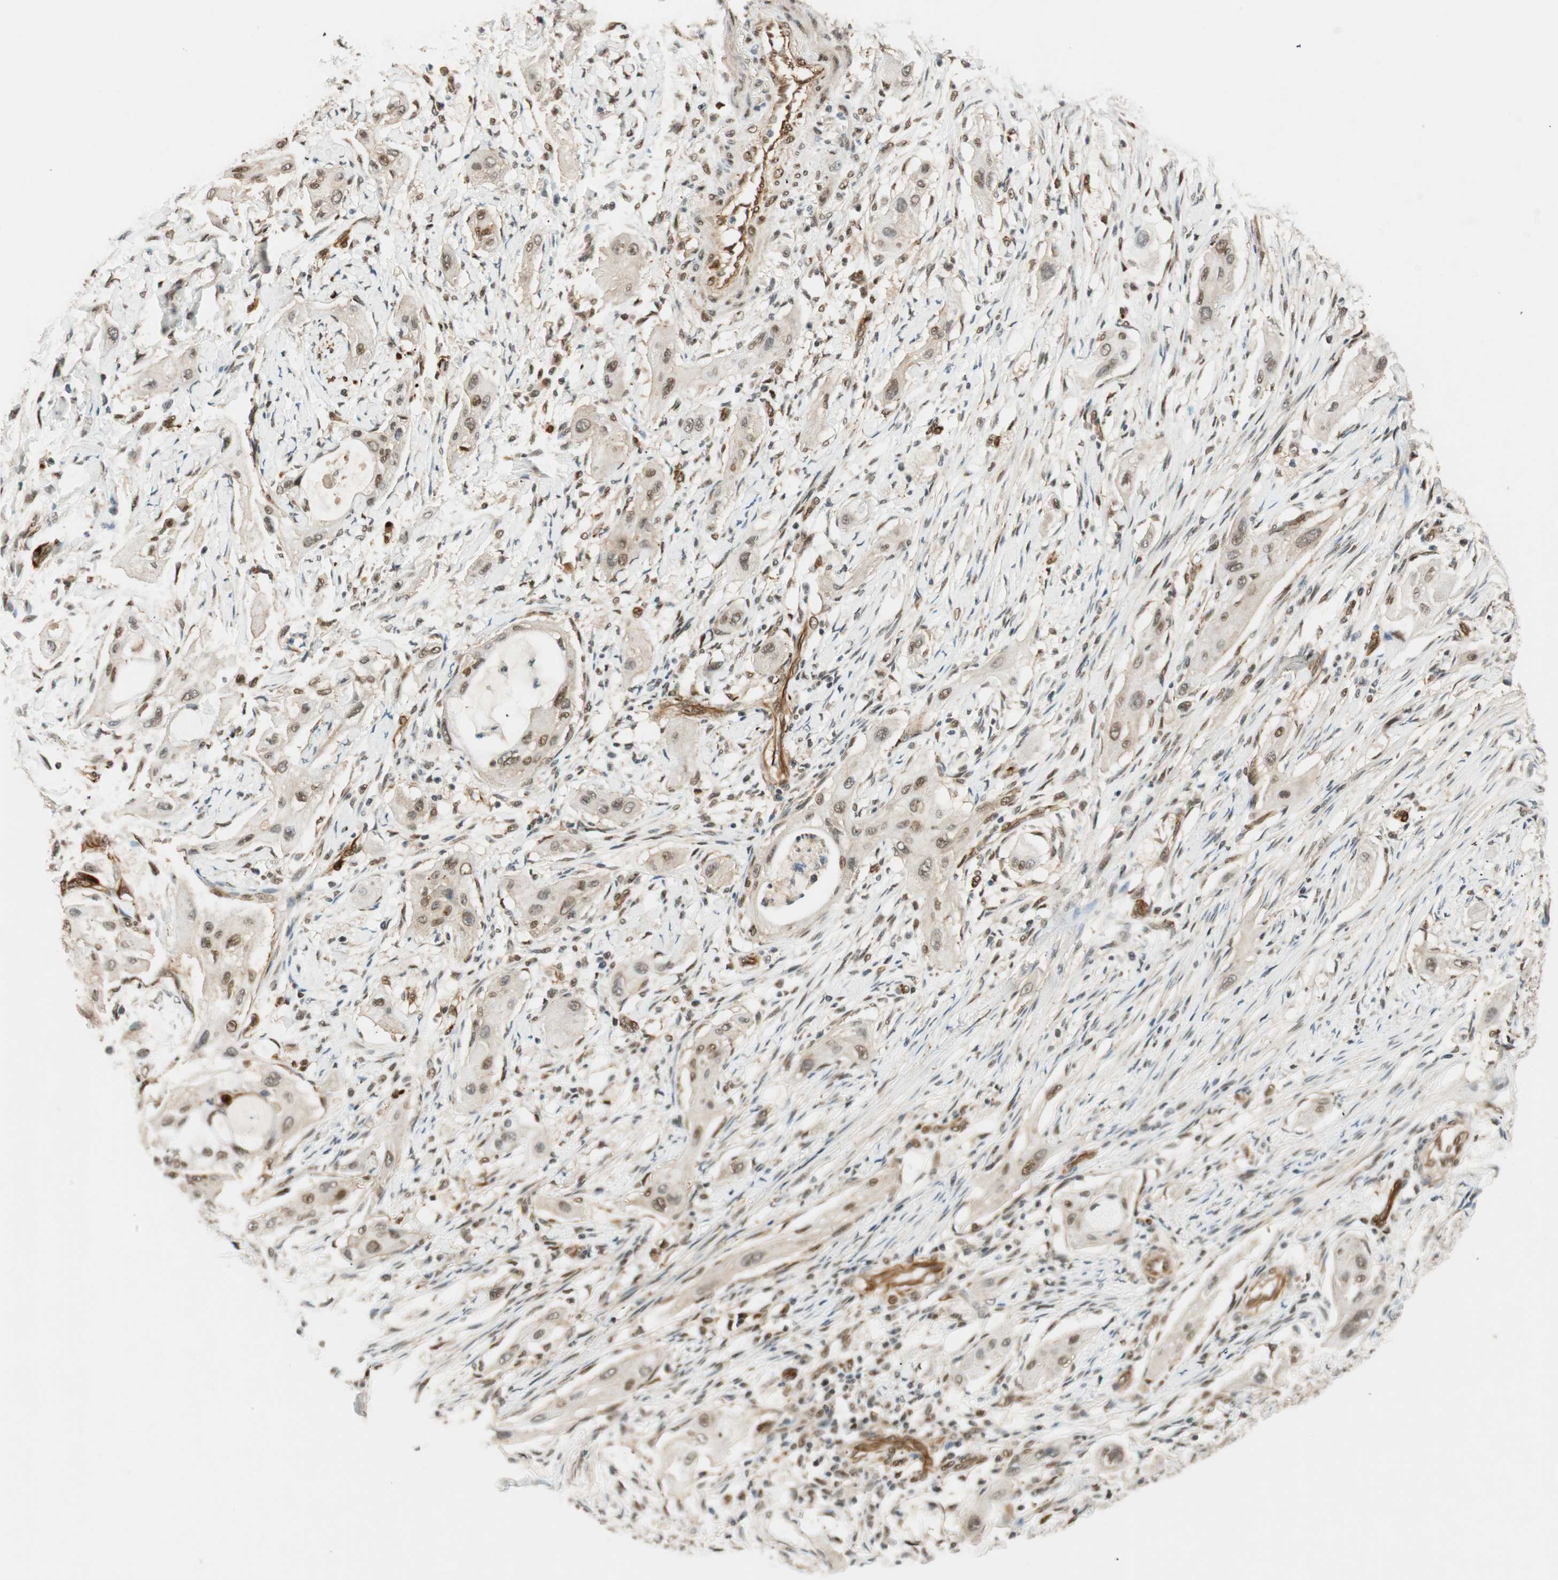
{"staining": {"intensity": "negative", "quantity": "none", "location": "none"}, "tissue": "lung cancer", "cell_type": "Tumor cells", "image_type": "cancer", "snomed": [{"axis": "morphology", "description": "Squamous cell carcinoma, NOS"}, {"axis": "topography", "description": "Lung"}], "caption": "Squamous cell carcinoma (lung) stained for a protein using immunohistochemistry (IHC) demonstrates no positivity tumor cells.", "gene": "NES", "patient": {"sex": "female", "age": 47}}